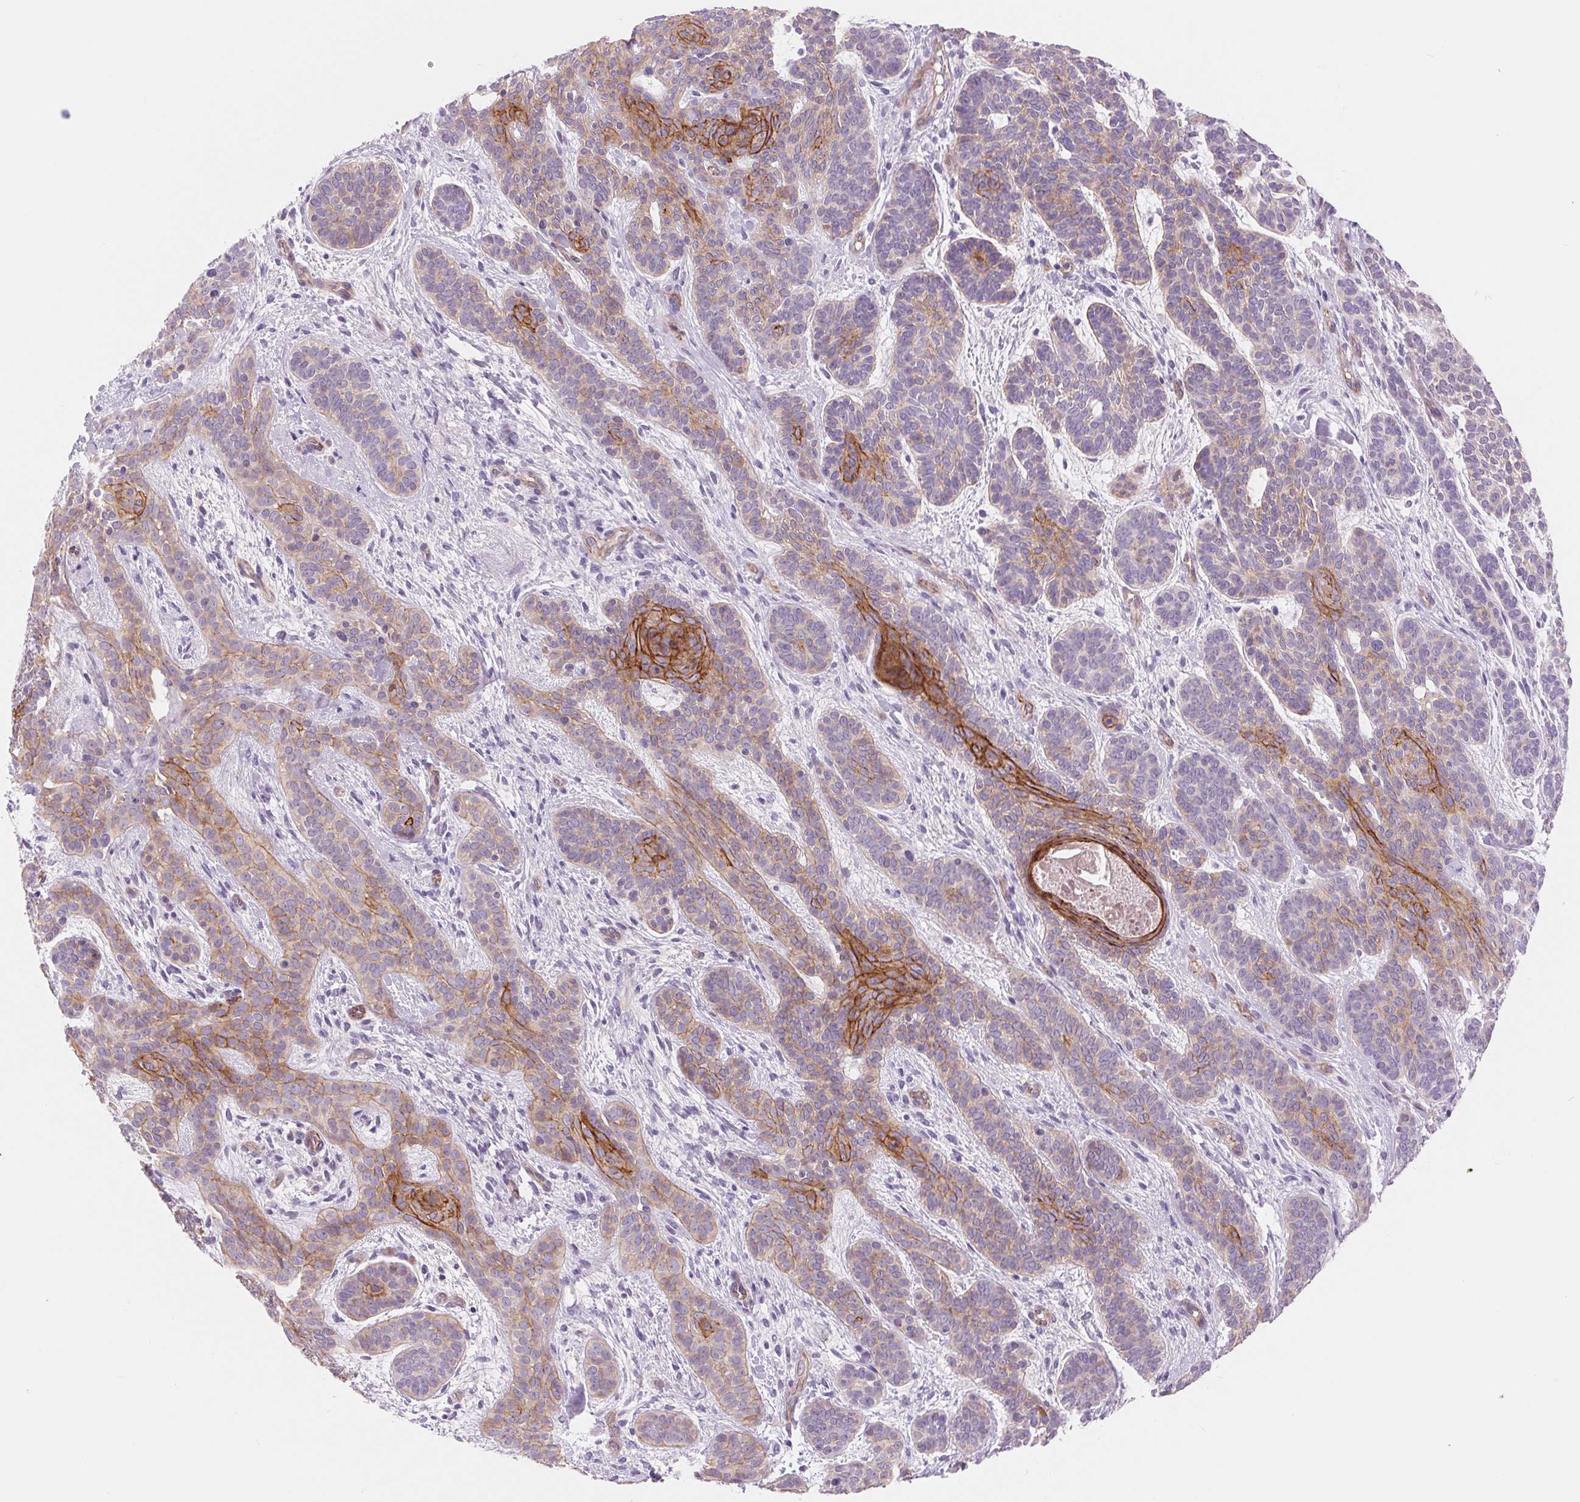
{"staining": {"intensity": "strong", "quantity": "<25%", "location": "cytoplasmic/membranous"}, "tissue": "skin cancer", "cell_type": "Tumor cells", "image_type": "cancer", "snomed": [{"axis": "morphology", "description": "Basal cell carcinoma"}, {"axis": "topography", "description": "Skin"}], "caption": "The micrograph reveals a brown stain indicating the presence of a protein in the cytoplasmic/membranous of tumor cells in basal cell carcinoma (skin). The staining was performed using DAB (3,3'-diaminobenzidine), with brown indicating positive protein expression. Nuclei are stained blue with hematoxylin.", "gene": "DIXDC1", "patient": {"sex": "female", "age": 82}}